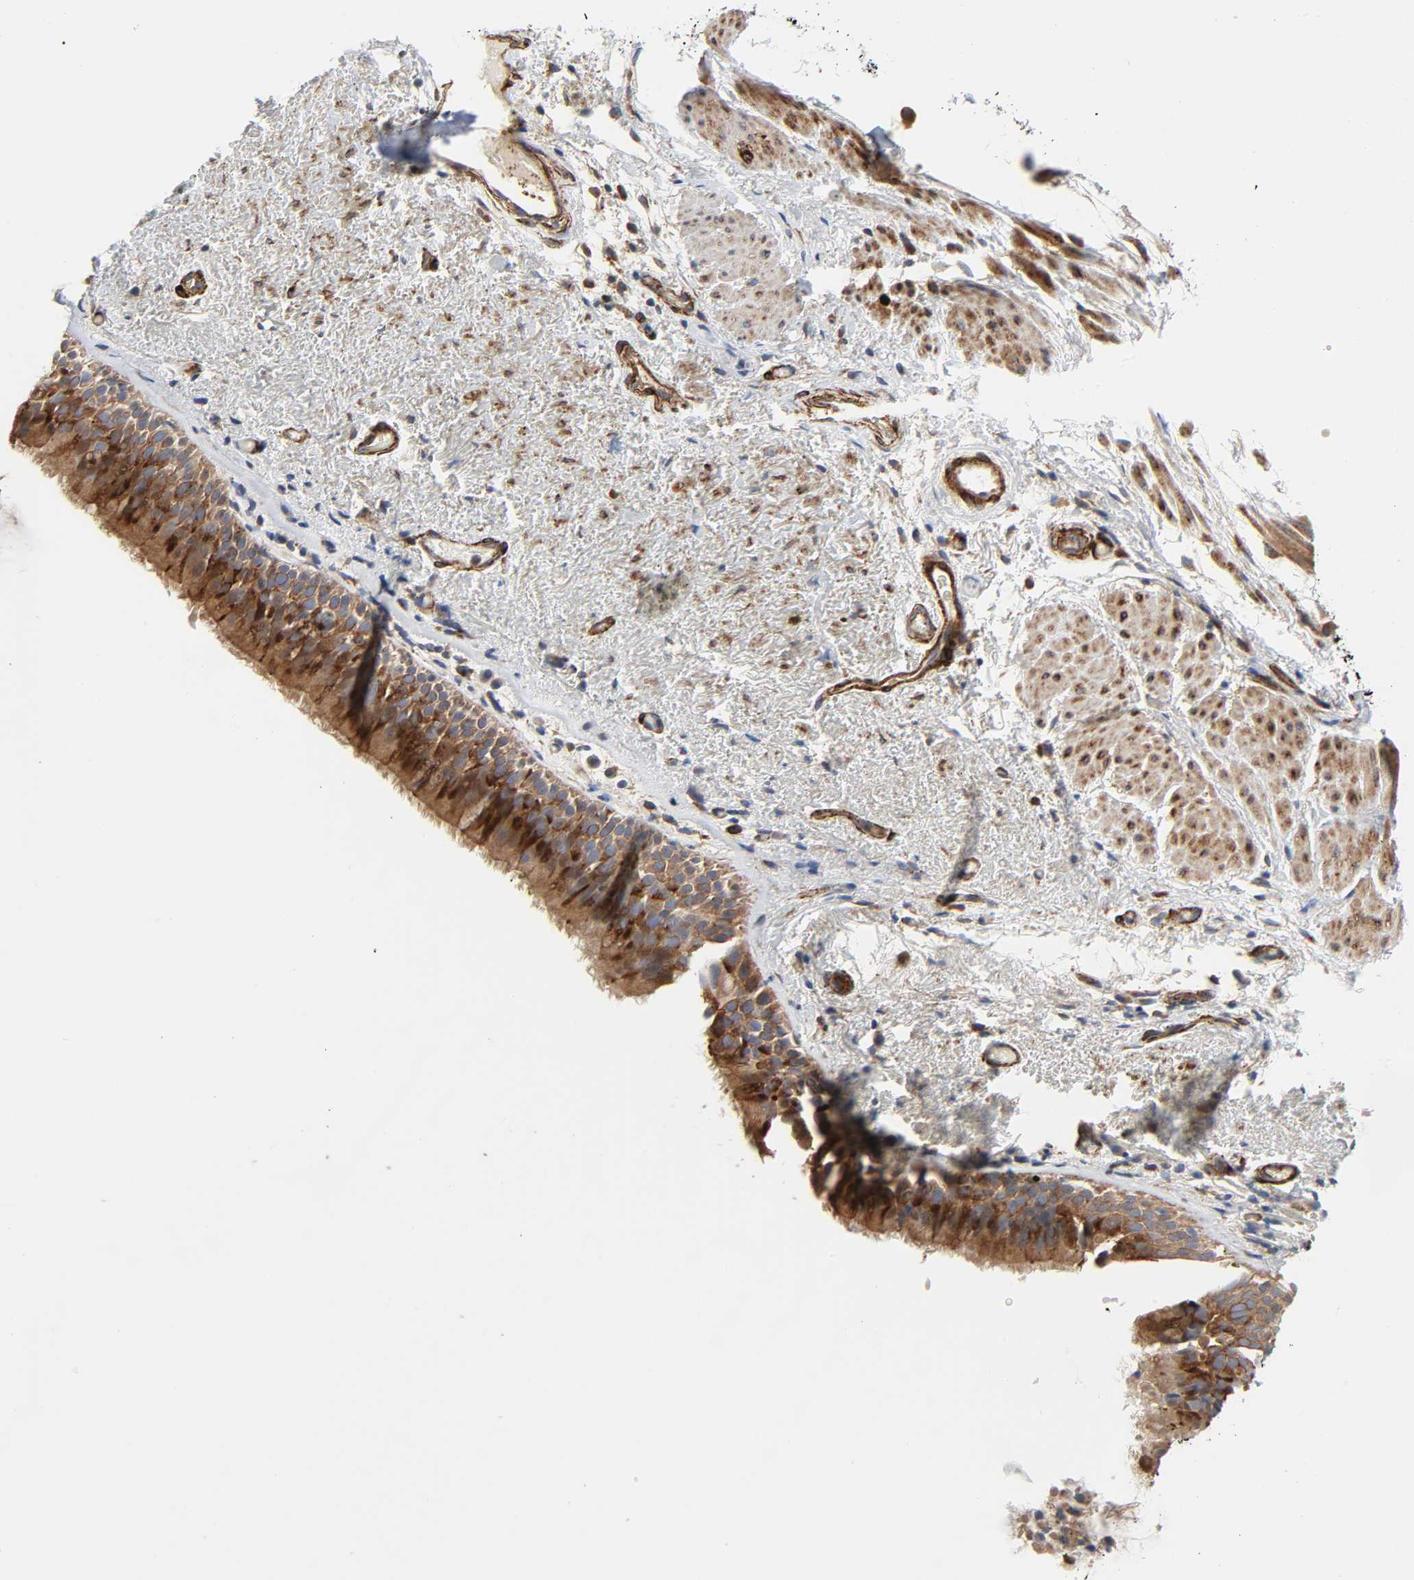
{"staining": {"intensity": "strong", "quantity": ">75%", "location": "cytoplasmic/membranous"}, "tissue": "bronchus", "cell_type": "Respiratory epithelial cells", "image_type": "normal", "snomed": [{"axis": "morphology", "description": "Normal tissue, NOS"}, {"axis": "topography", "description": "Bronchus"}], "caption": "Immunohistochemical staining of benign human bronchus exhibits >75% levels of strong cytoplasmic/membranous protein positivity in about >75% of respiratory epithelial cells.", "gene": "ARHGAP1", "patient": {"sex": "female", "age": 54}}